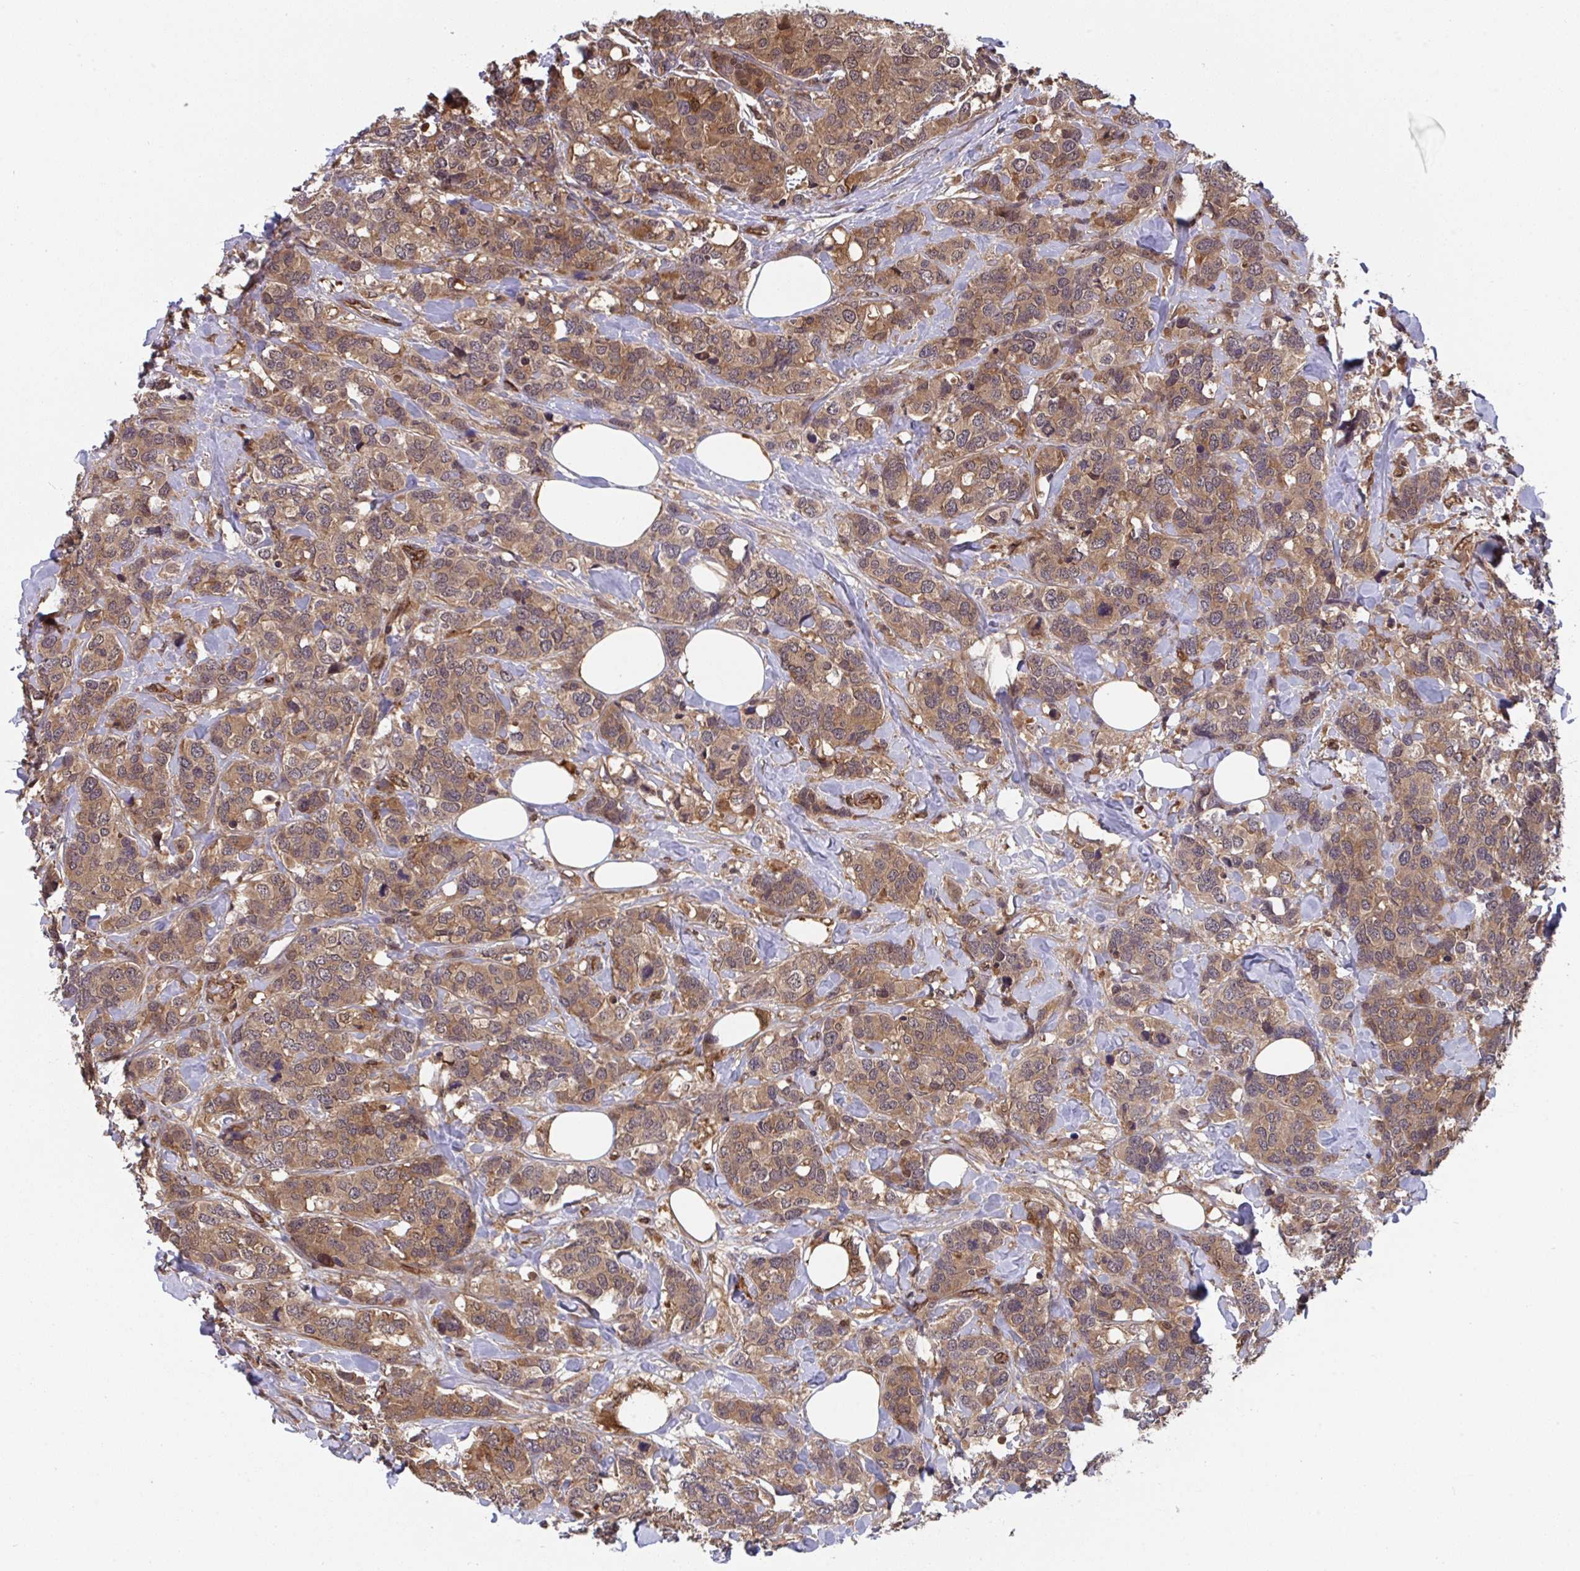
{"staining": {"intensity": "moderate", "quantity": ">75%", "location": "cytoplasmic/membranous,nuclear"}, "tissue": "breast cancer", "cell_type": "Tumor cells", "image_type": "cancer", "snomed": [{"axis": "morphology", "description": "Lobular carcinoma"}, {"axis": "topography", "description": "Breast"}], "caption": "There is medium levels of moderate cytoplasmic/membranous and nuclear staining in tumor cells of lobular carcinoma (breast), as demonstrated by immunohistochemical staining (brown color).", "gene": "TIGAR", "patient": {"sex": "female", "age": 59}}